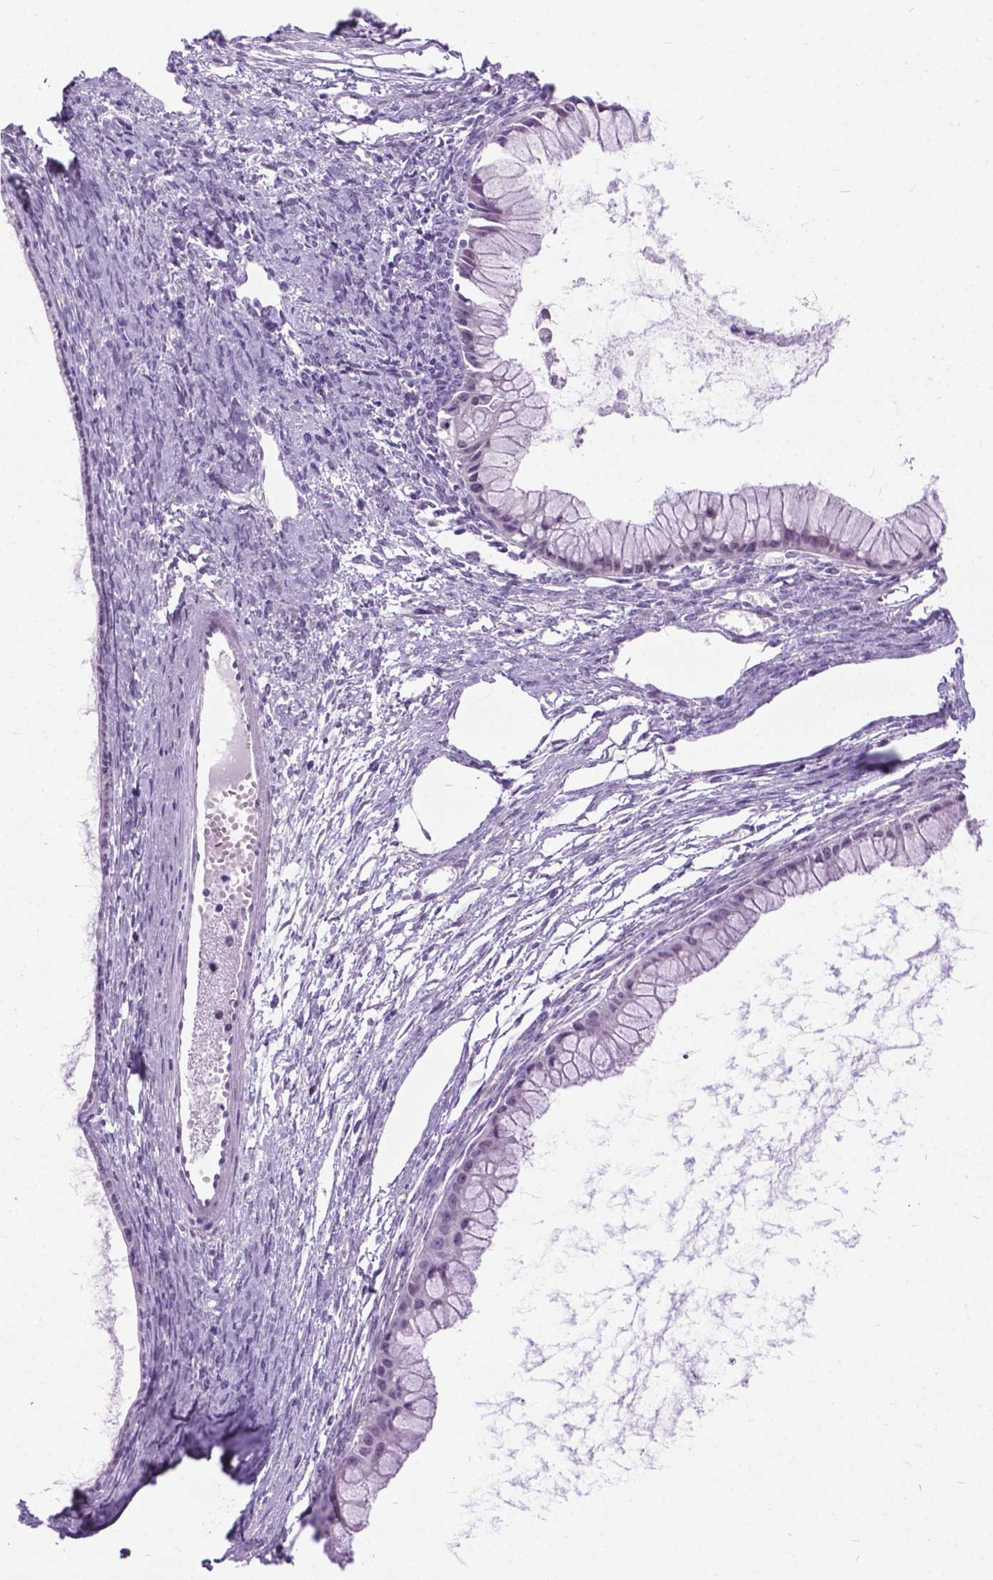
{"staining": {"intensity": "negative", "quantity": "none", "location": "none"}, "tissue": "ovarian cancer", "cell_type": "Tumor cells", "image_type": "cancer", "snomed": [{"axis": "morphology", "description": "Cystadenocarcinoma, mucinous, NOS"}, {"axis": "topography", "description": "Ovary"}], "caption": "Immunohistochemical staining of ovarian cancer (mucinous cystadenocarcinoma) reveals no significant positivity in tumor cells.", "gene": "APCDD1L", "patient": {"sex": "female", "age": 41}}